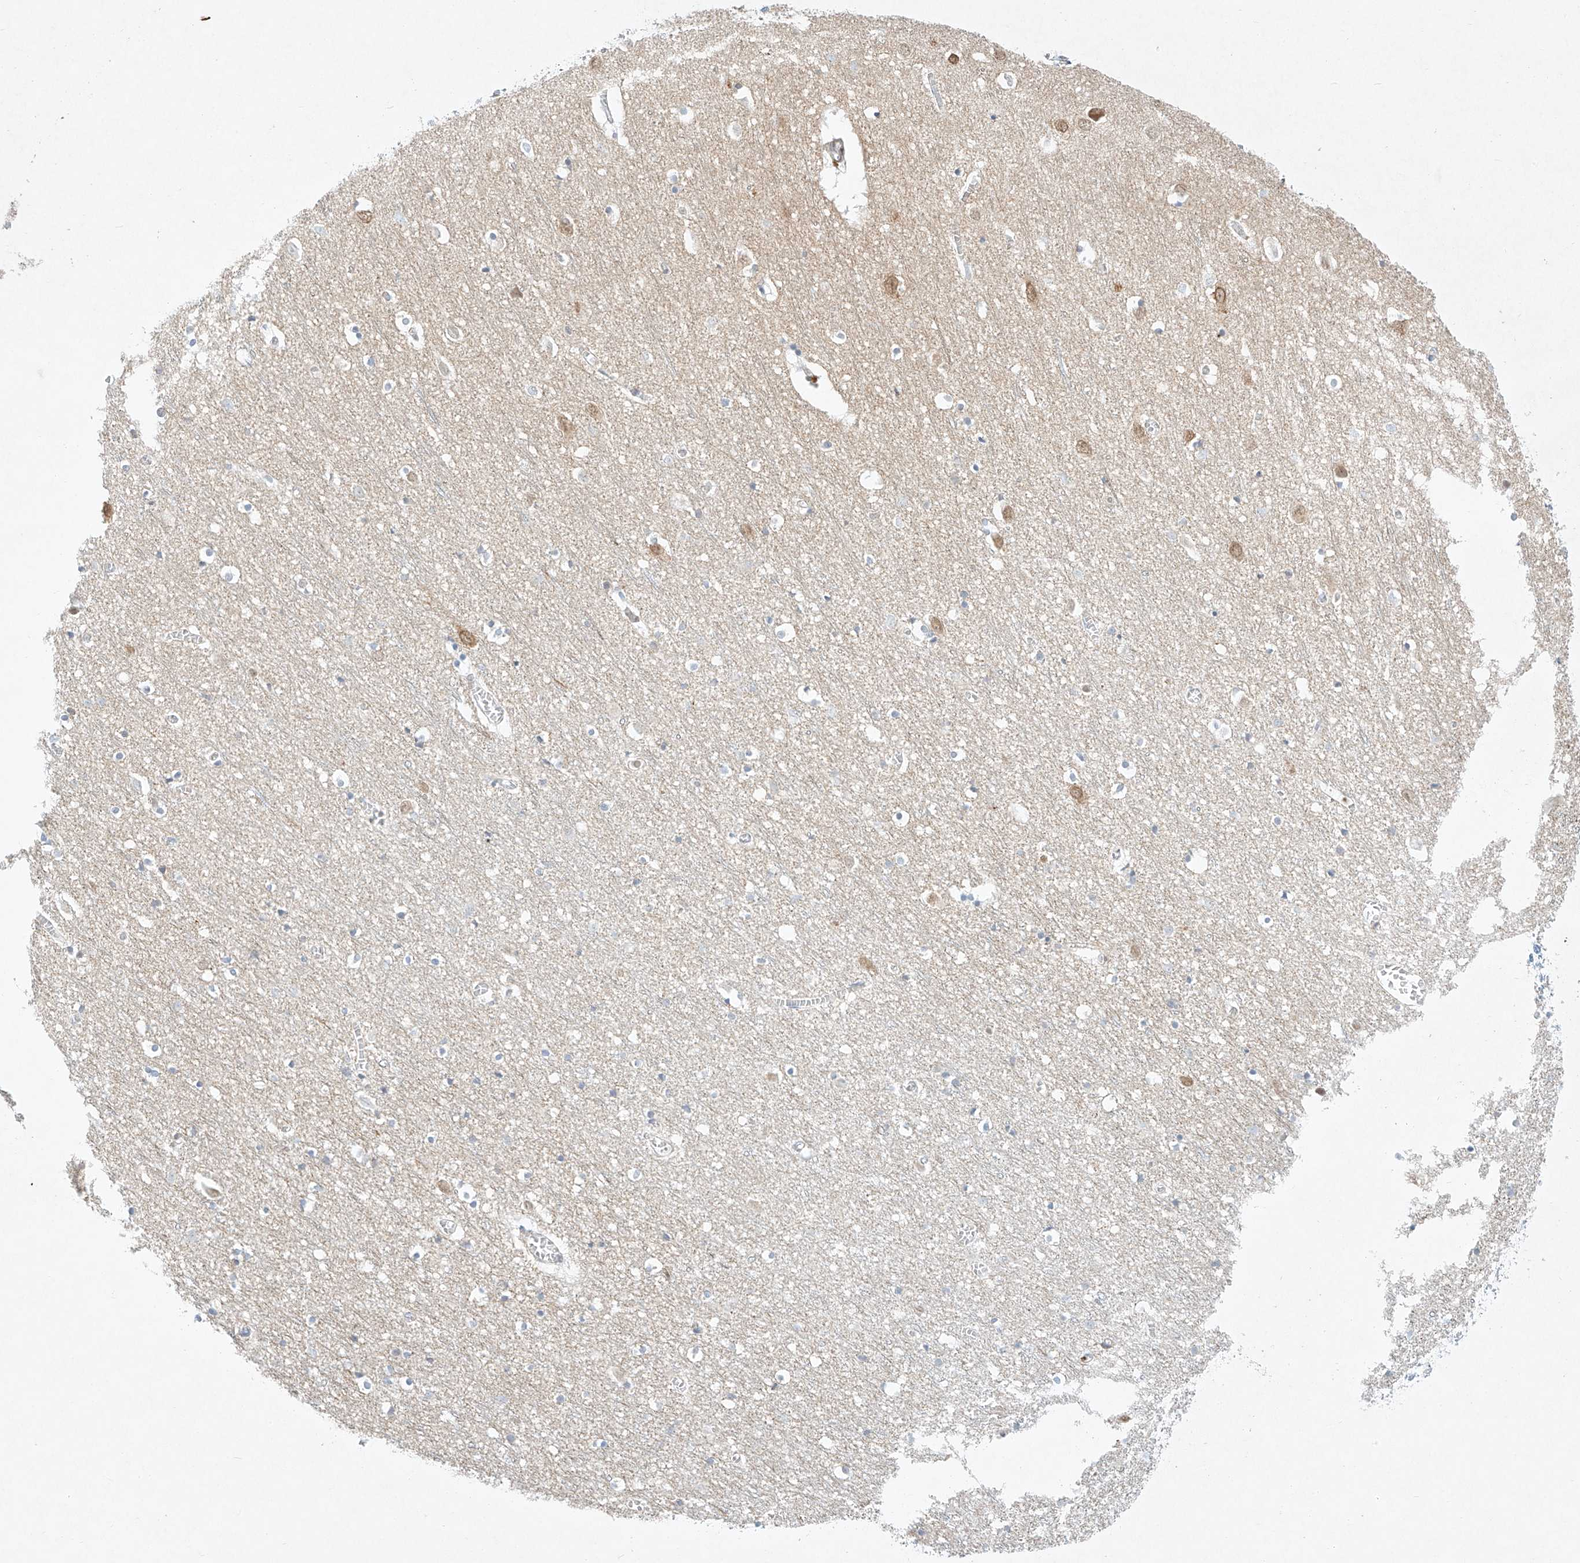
{"staining": {"intensity": "negative", "quantity": "none", "location": "none"}, "tissue": "cerebral cortex", "cell_type": "Endothelial cells", "image_type": "normal", "snomed": [{"axis": "morphology", "description": "Normal tissue, NOS"}, {"axis": "topography", "description": "Cerebral cortex"}], "caption": "Image shows no protein expression in endothelial cells of unremarkable cerebral cortex. Brightfield microscopy of IHC stained with DAB (3,3'-diaminobenzidine) (brown) and hematoxylin (blue), captured at high magnification.", "gene": "REEP2", "patient": {"sex": "female", "age": 64}}